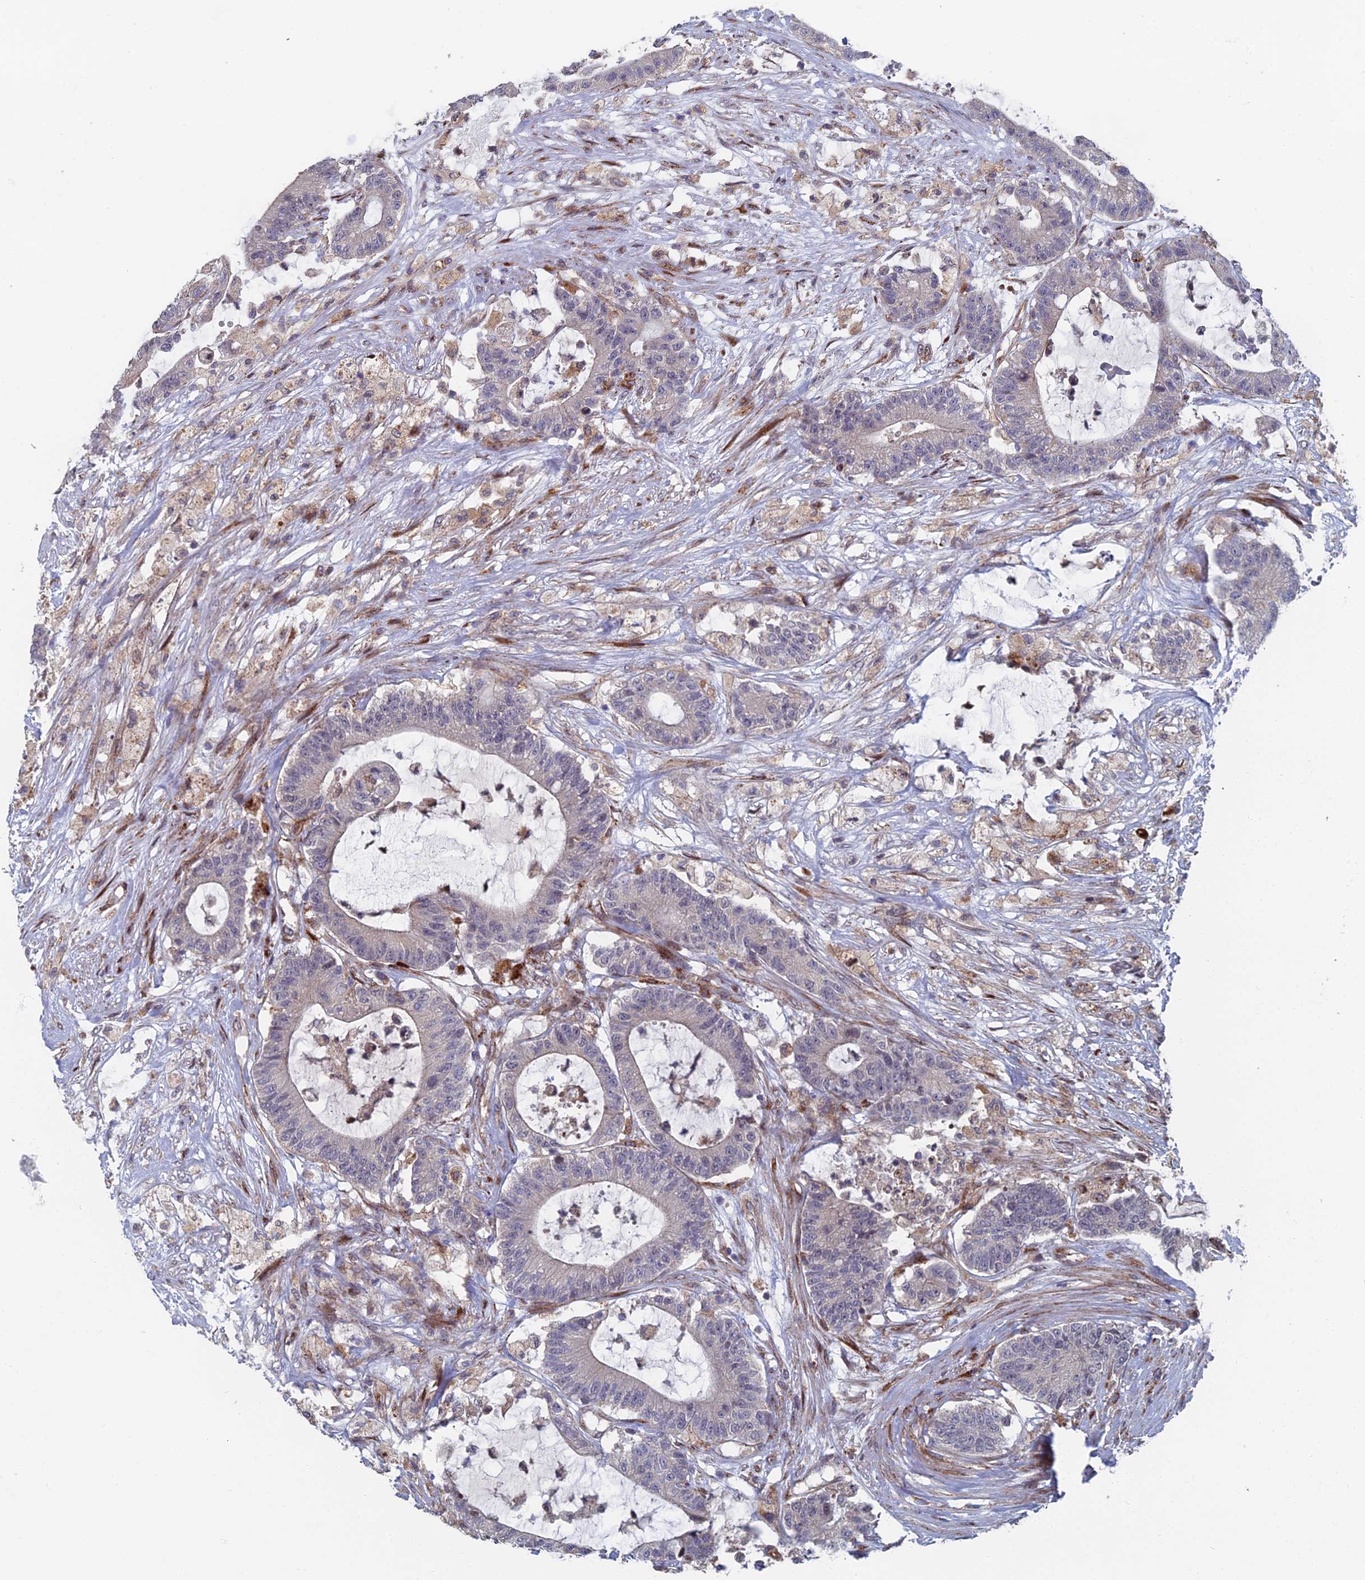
{"staining": {"intensity": "negative", "quantity": "none", "location": "none"}, "tissue": "colorectal cancer", "cell_type": "Tumor cells", "image_type": "cancer", "snomed": [{"axis": "morphology", "description": "Adenocarcinoma, NOS"}, {"axis": "topography", "description": "Colon"}], "caption": "There is no significant positivity in tumor cells of colorectal cancer (adenocarcinoma).", "gene": "GTF2IRD1", "patient": {"sex": "female", "age": 84}}